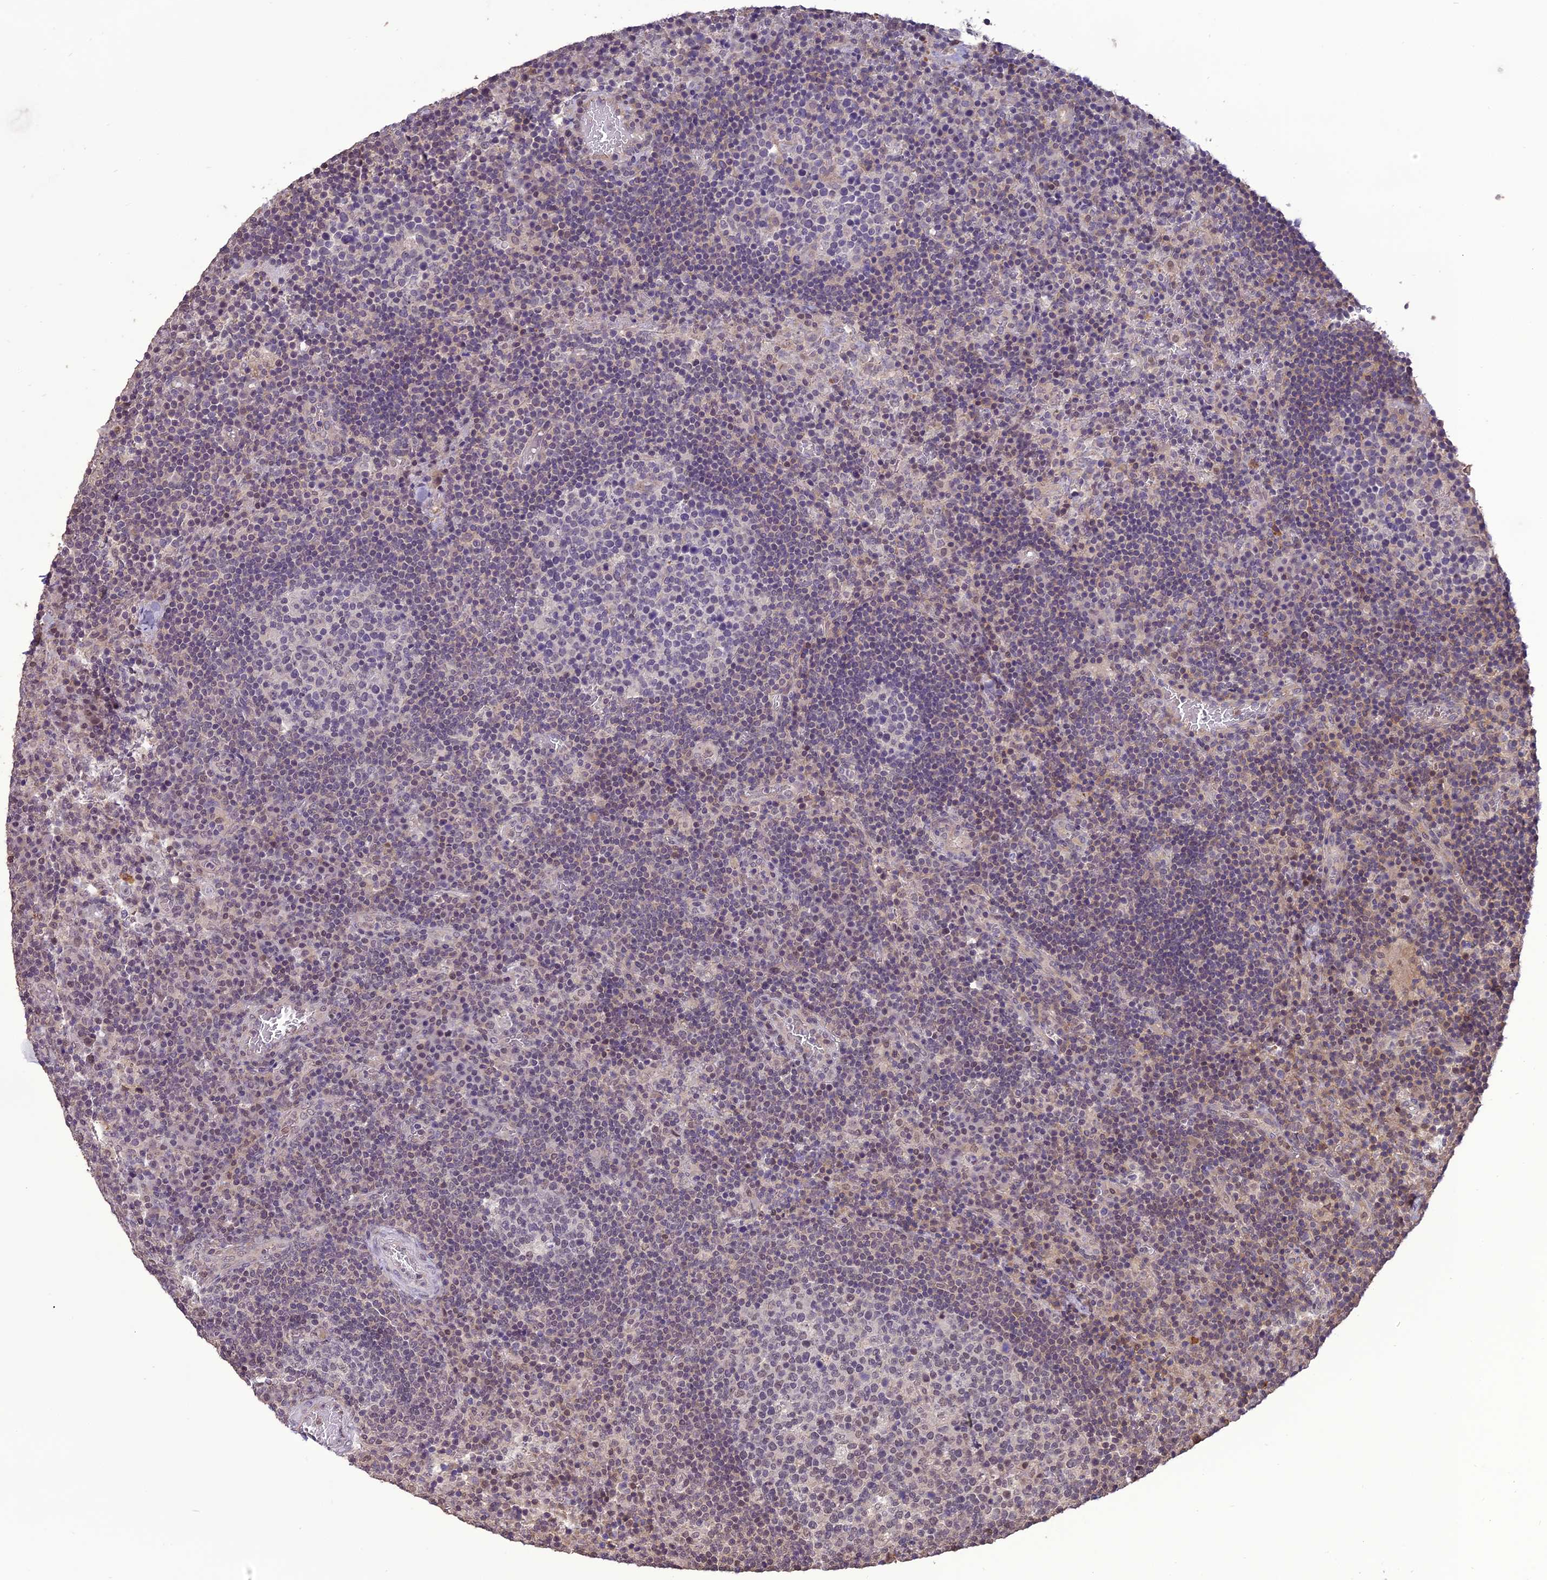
{"staining": {"intensity": "moderate", "quantity": "<25%", "location": "nuclear"}, "tissue": "lymph node", "cell_type": "Germinal center cells", "image_type": "normal", "snomed": [{"axis": "morphology", "description": "Normal tissue, NOS"}, {"axis": "topography", "description": "Lymph node"}], "caption": "Immunohistochemistry of benign human lymph node exhibits low levels of moderate nuclear positivity in approximately <25% of germinal center cells.", "gene": "TIGD7", "patient": {"sex": "male", "age": 58}}